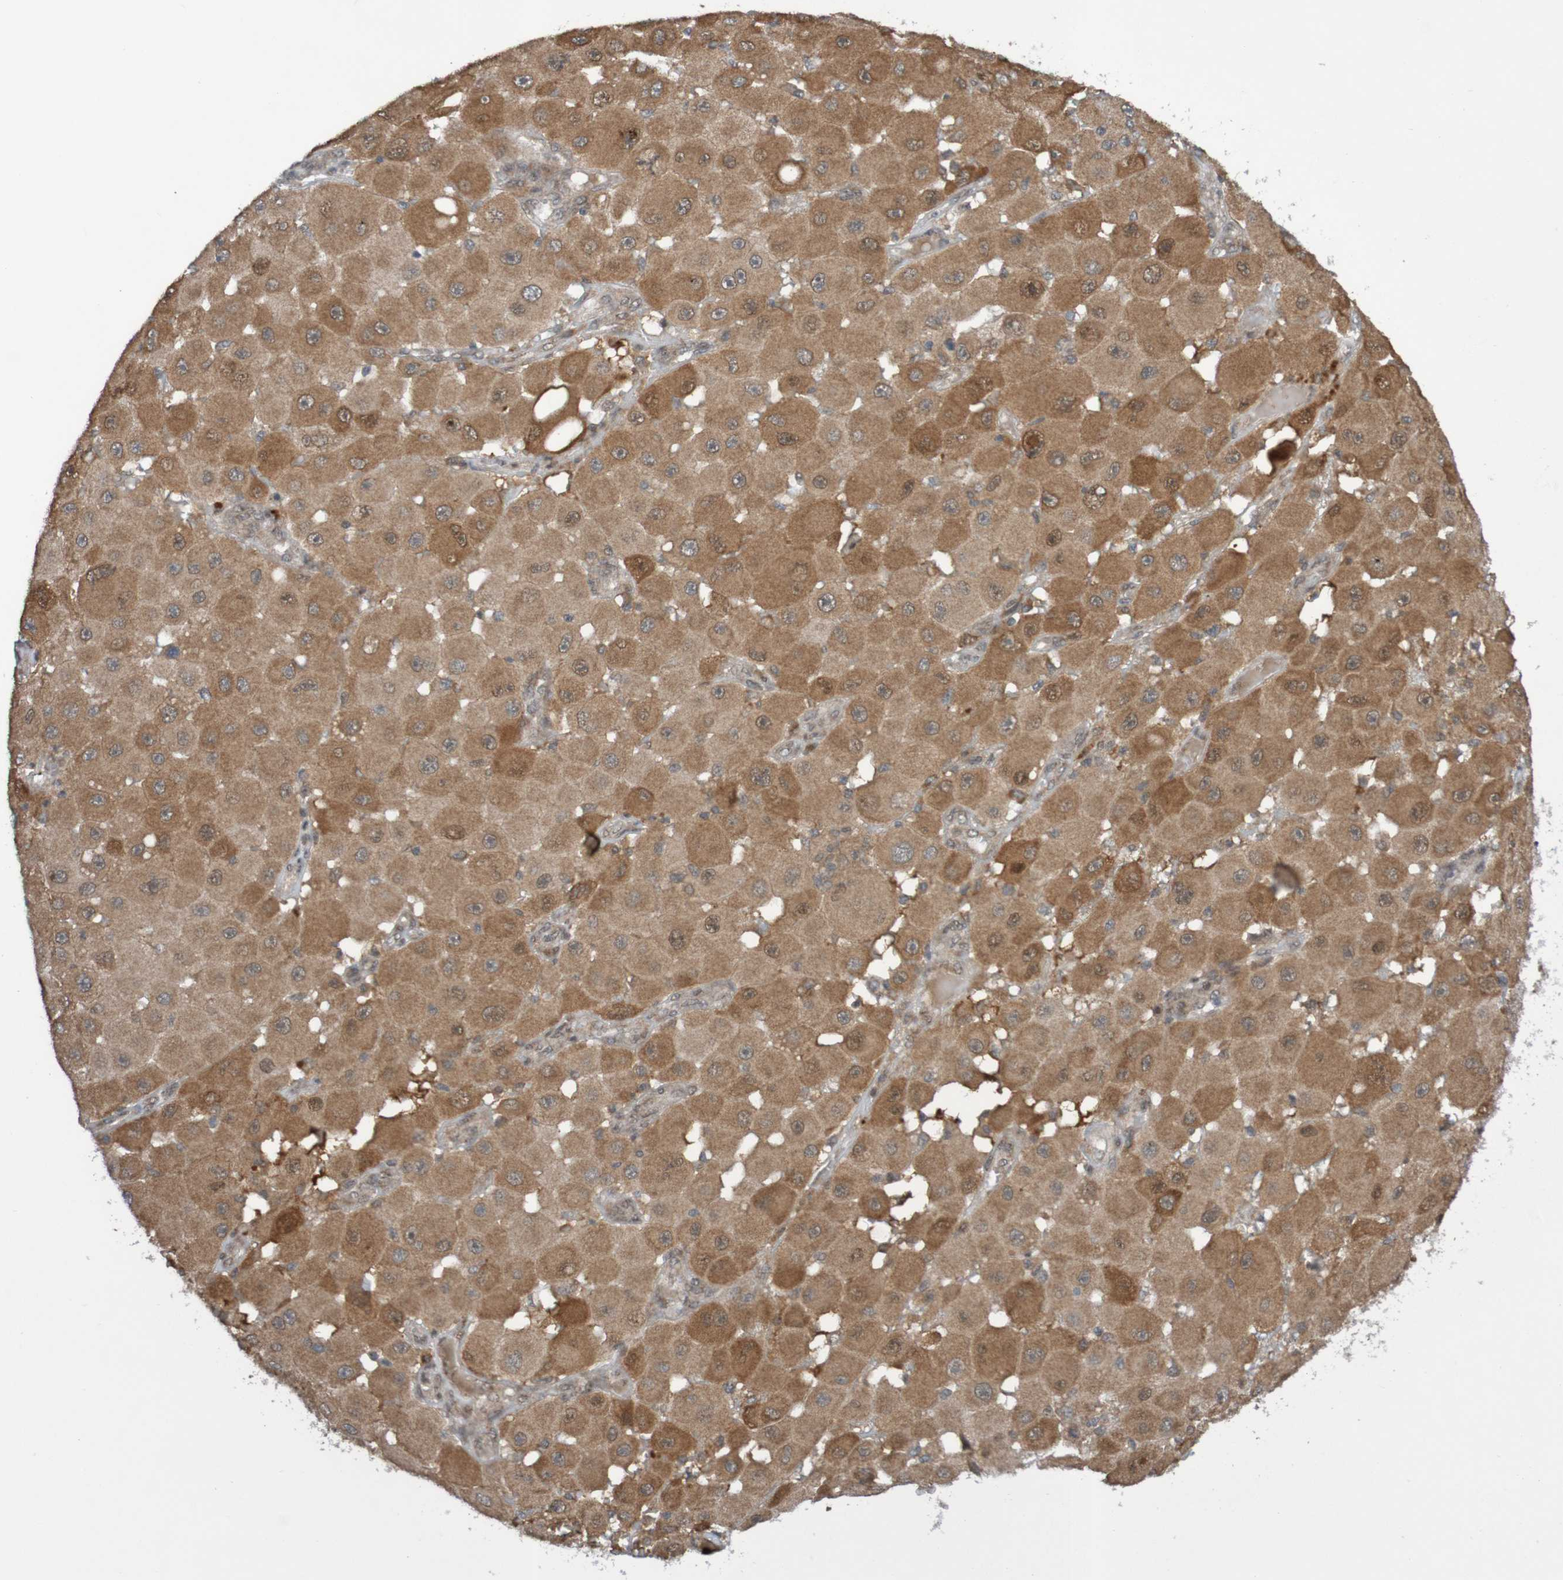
{"staining": {"intensity": "moderate", "quantity": ">75%", "location": "cytoplasmic/membranous"}, "tissue": "melanoma", "cell_type": "Tumor cells", "image_type": "cancer", "snomed": [{"axis": "morphology", "description": "Malignant melanoma, NOS"}, {"axis": "topography", "description": "Skin"}], "caption": "Protein expression analysis of human malignant melanoma reveals moderate cytoplasmic/membranous staining in approximately >75% of tumor cells.", "gene": "ITLN1", "patient": {"sex": "female", "age": 81}}